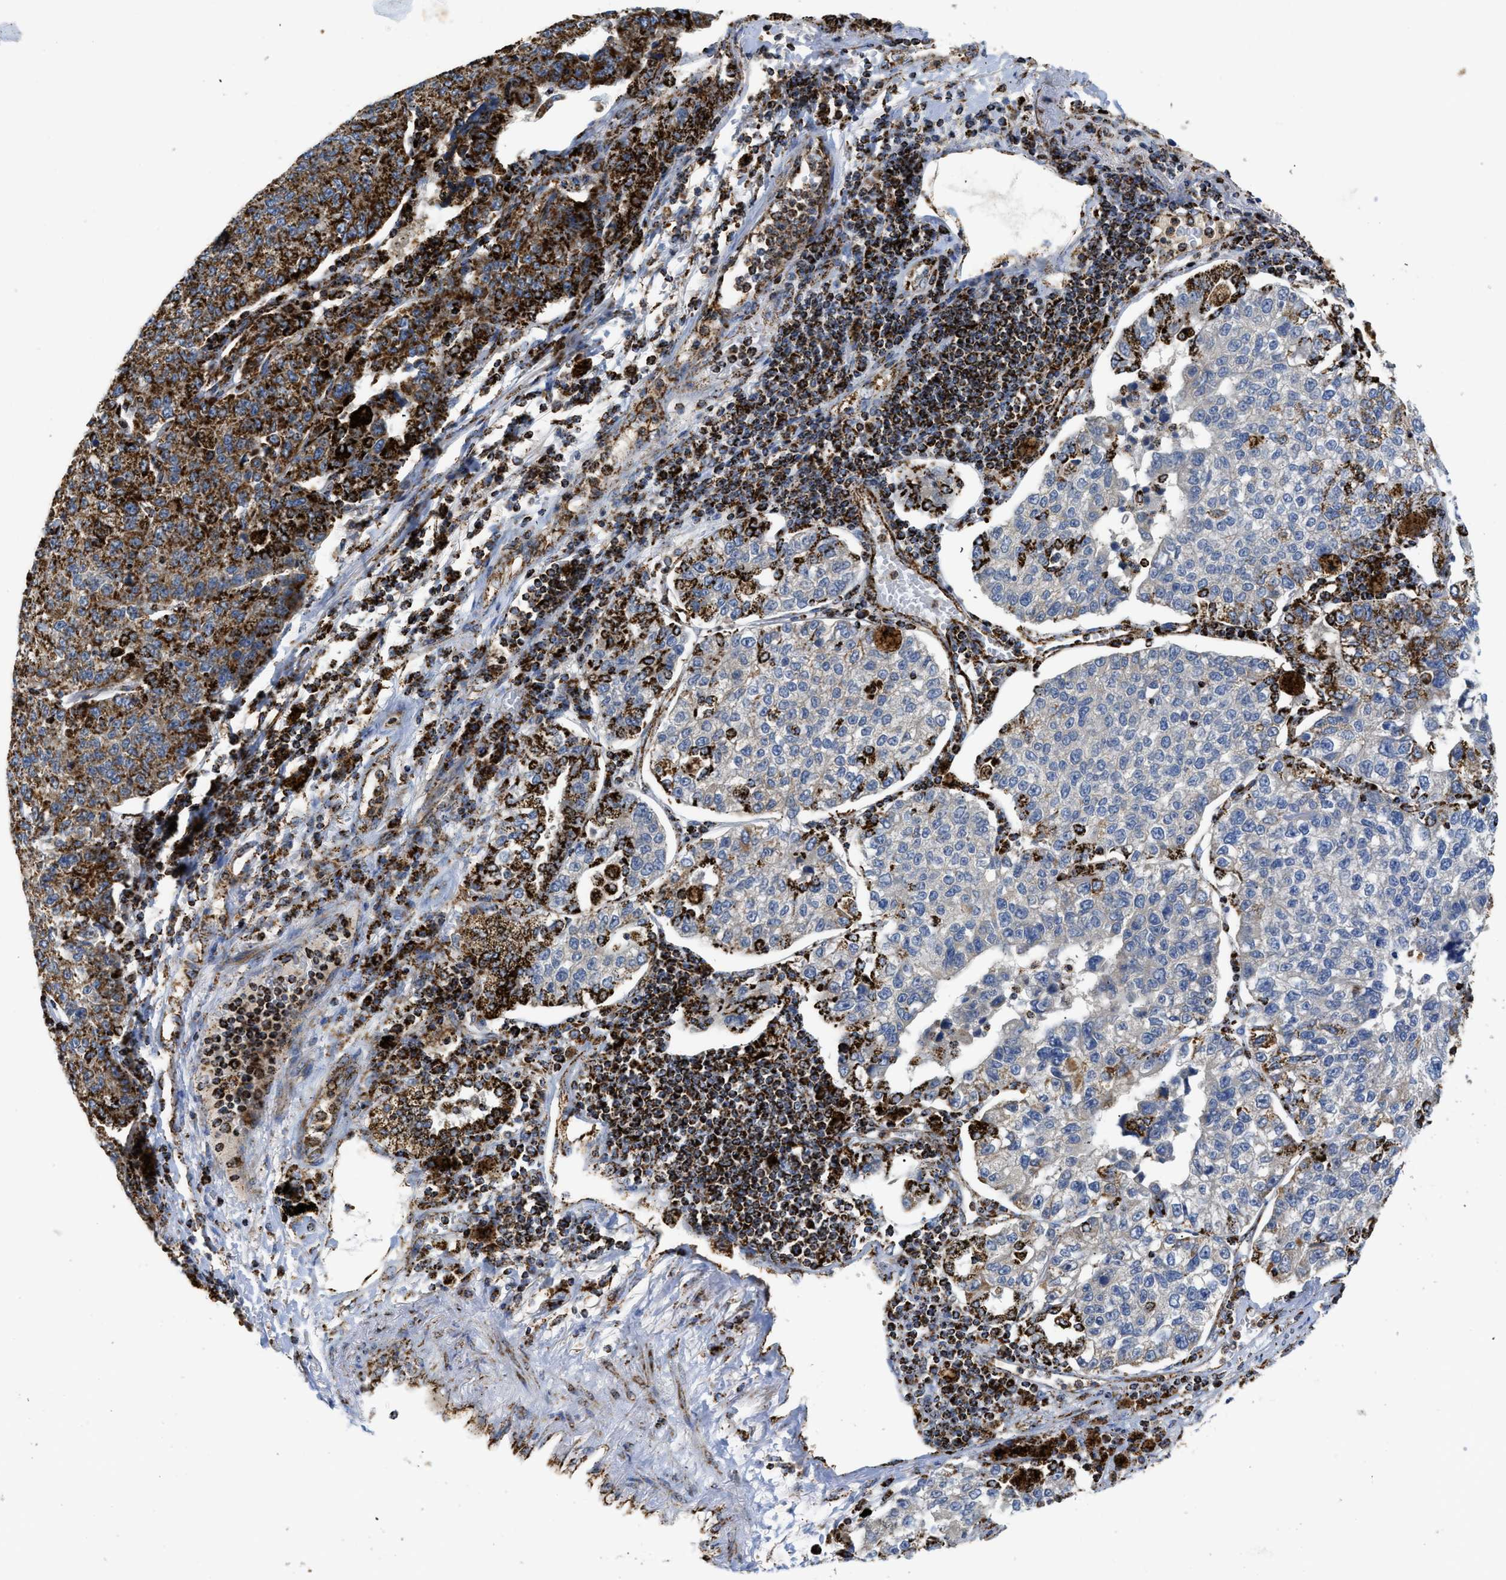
{"staining": {"intensity": "strong", "quantity": "25%-75%", "location": "cytoplasmic/membranous"}, "tissue": "lung cancer", "cell_type": "Tumor cells", "image_type": "cancer", "snomed": [{"axis": "morphology", "description": "Adenocarcinoma, NOS"}, {"axis": "topography", "description": "Lung"}], "caption": "Immunohistochemical staining of human lung cancer shows high levels of strong cytoplasmic/membranous protein positivity in approximately 25%-75% of tumor cells.", "gene": "SQOR", "patient": {"sex": "male", "age": 49}}